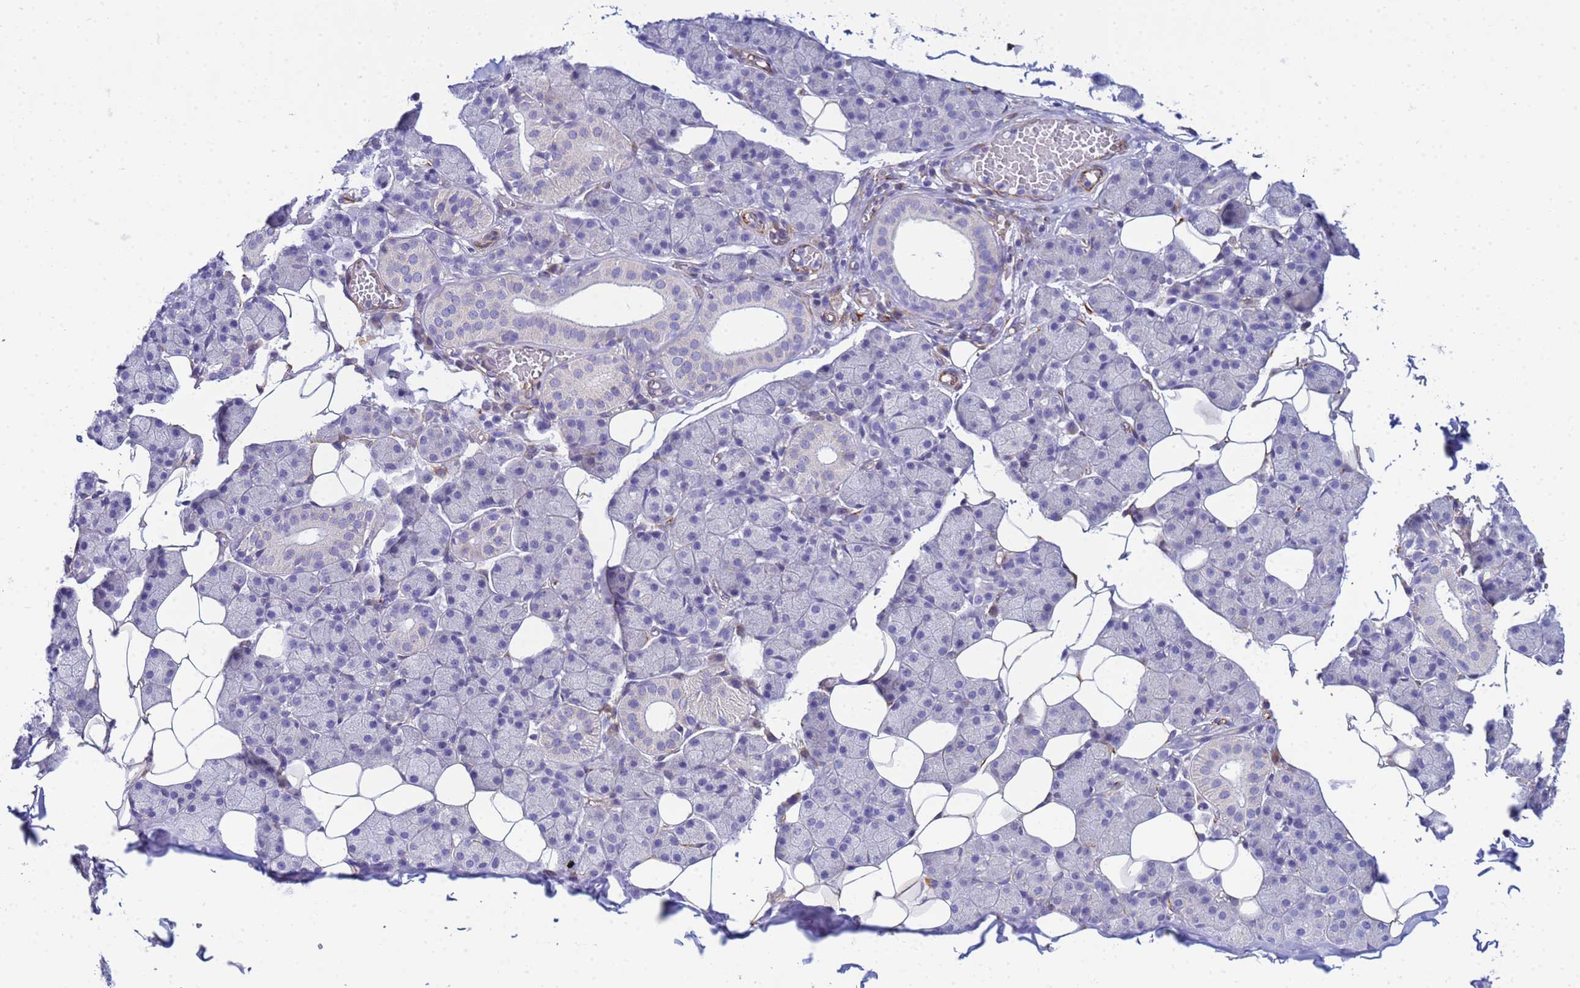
{"staining": {"intensity": "negative", "quantity": "none", "location": "none"}, "tissue": "salivary gland", "cell_type": "Glandular cells", "image_type": "normal", "snomed": [{"axis": "morphology", "description": "Normal tissue, NOS"}, {"axis": "topography", "description": "Salivary gland"}], "caption": "A high-resolution image shows IHC staining of benign salivary gland, which displays no significant positivity in glandular cells.", "gene": "UBXN2B", "patient": {"sex": "female", "age": 33}}